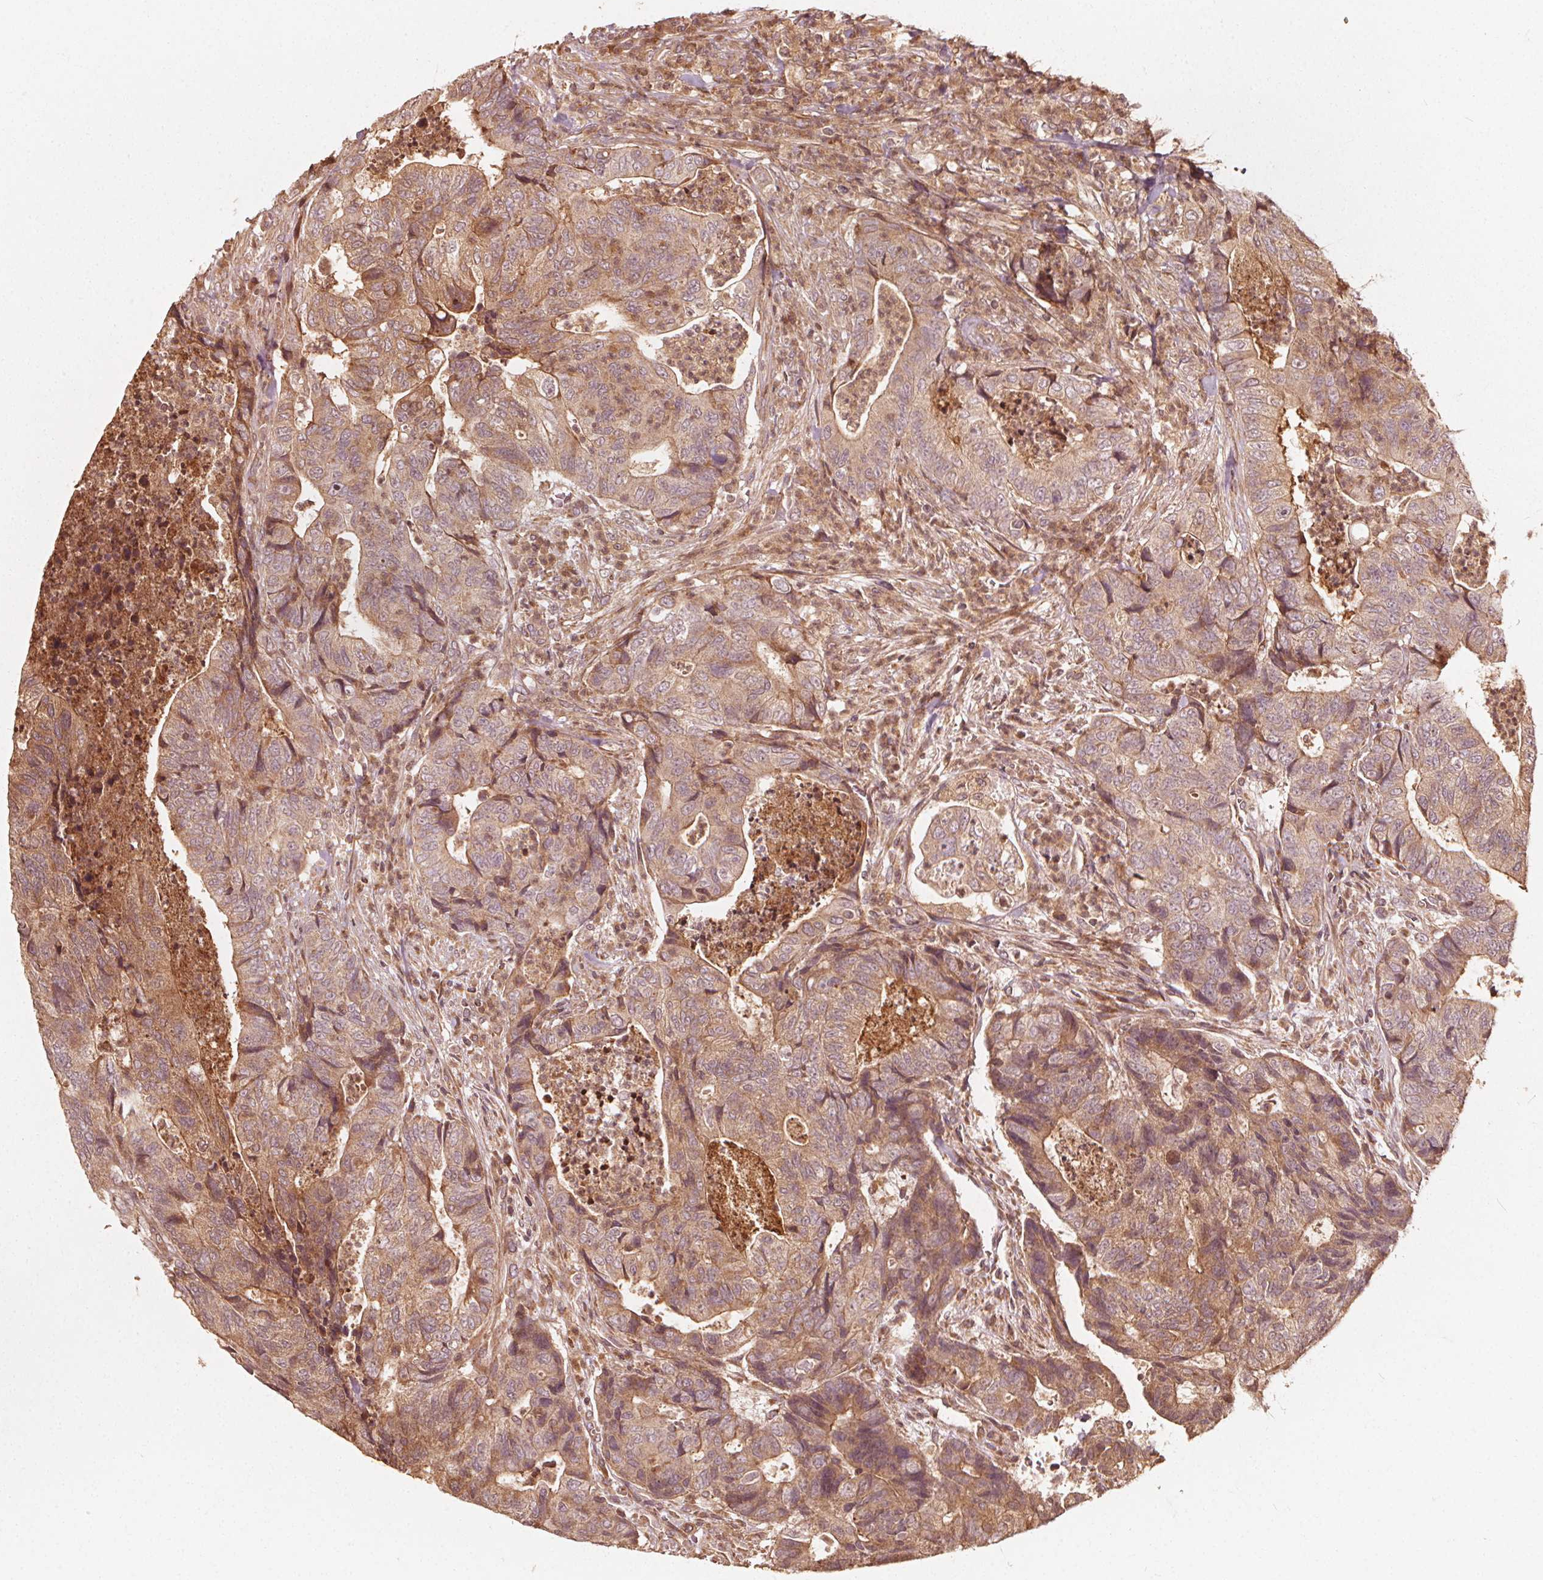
{"staining": {"intensity": "weak", "quantity": ">75%", "location": "cytoplasmic/membranous"}, "tissue": "colorectal cancer", "cell_type": "Tumor cells", "image_type": "cancer", "snomed": [{"axis": "morphology", "description": "Adenocarcinoma, NOS"}, {"axis": "topography", "description": "Colon"}], "caption": "DAB immunohistochemical staining of adenocarcinoma (colorectal) reveals weak cytoplasmic/membranous protein positivity in approximately >75% of tumor cells.", "gene": "NPC1", "patient": {"sex": "female", "age": 48}}